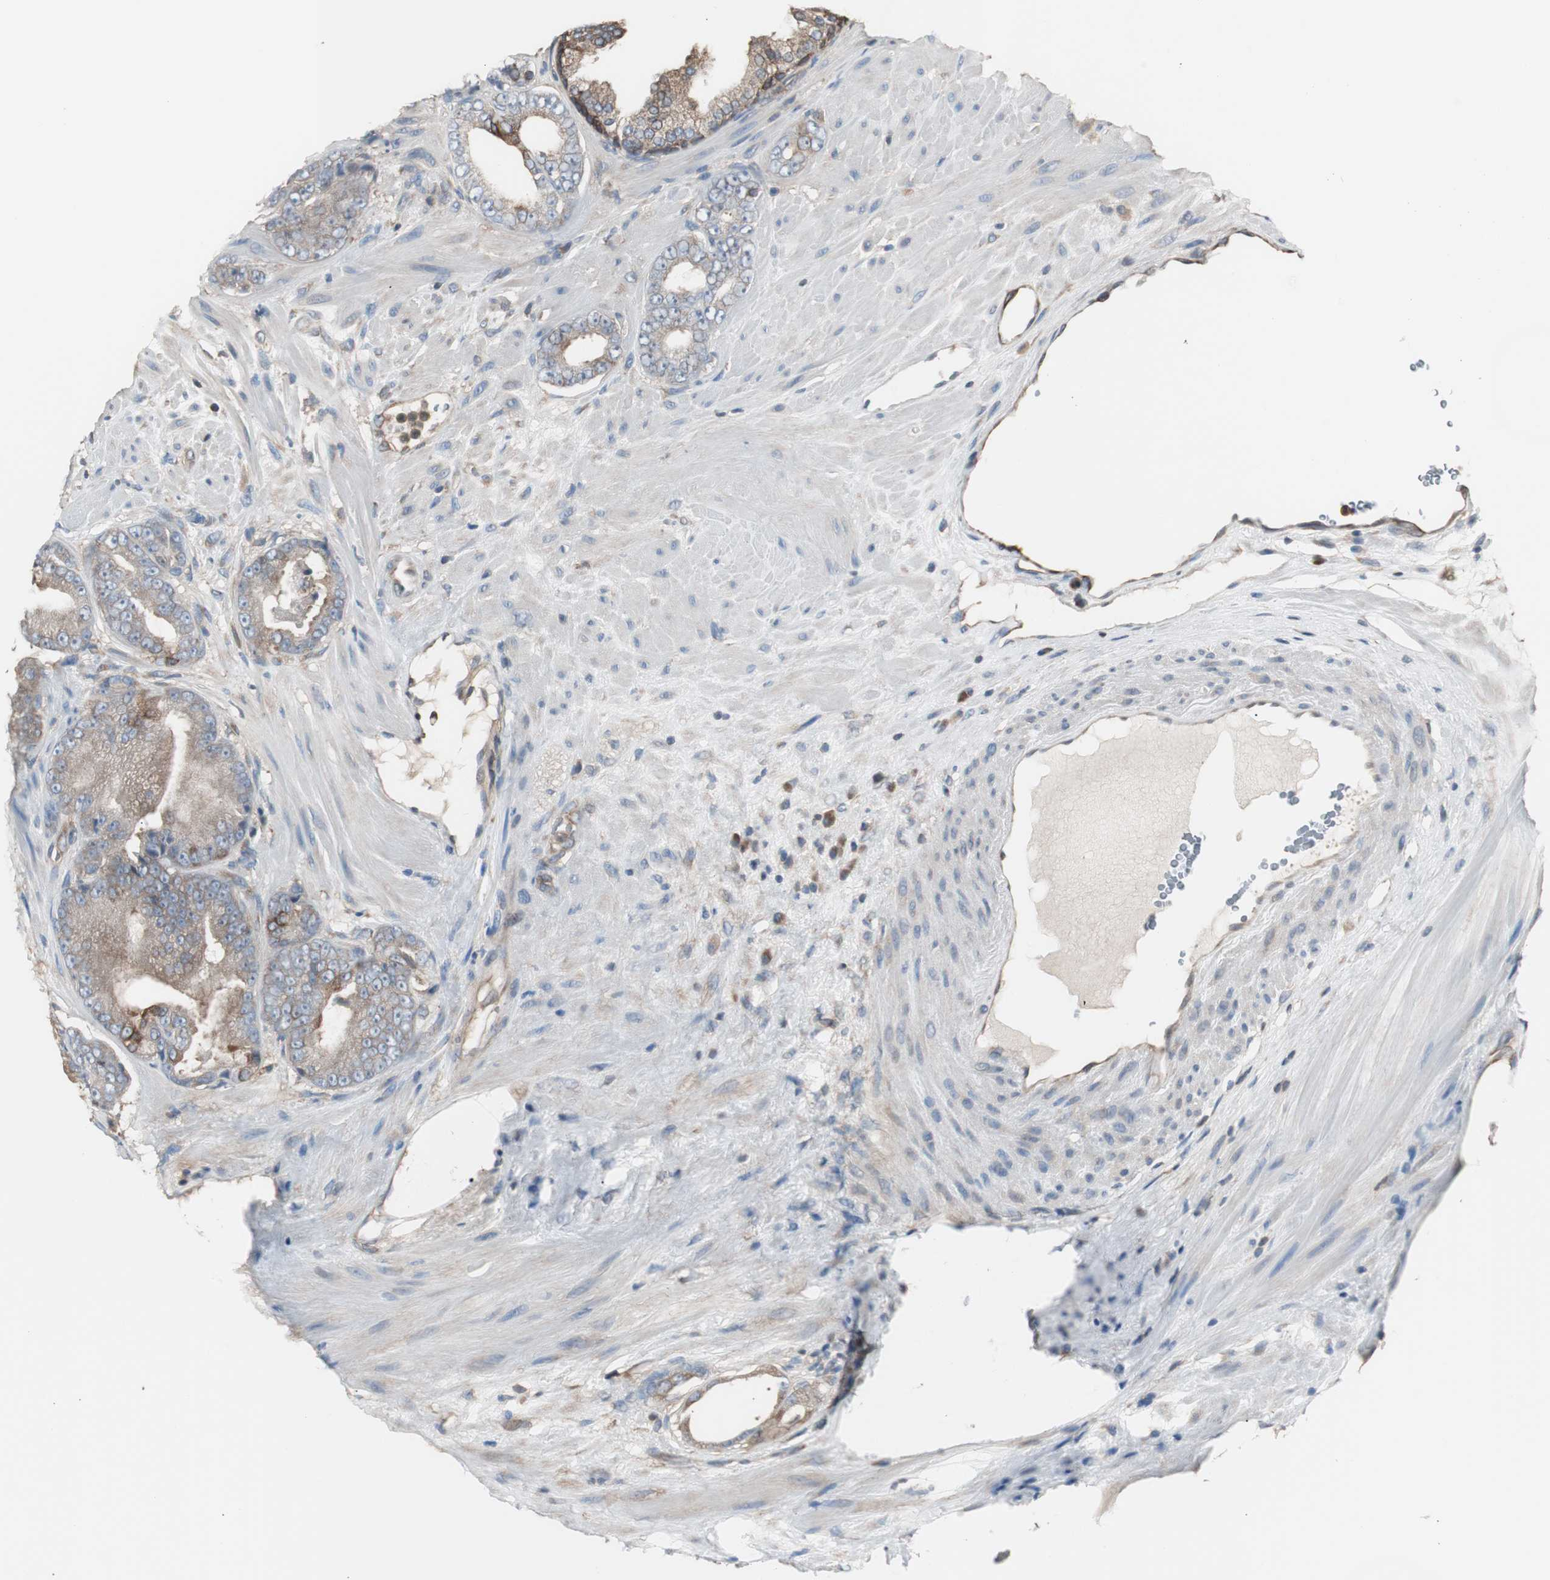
{"staining": {"intensity": "weak", "quantity": "25%-75%", "location": "cytoplasmic/membranous"}, "tissue": "prostate cancer", "cell_type": "Tumor cells", "image_type": "cancer", "snomed": [{"axis": "morphology", "description": "Adenocarcinoma, Low grade"}, {"axis": "topography", "description": "Prostate"}], "caption": "Protein analysis of prostate adenocarcinoma (low-grade) tissue reveals weak cytoplasmic/membranous staining in about 25%-75% of tumor cells.", "gene": "CAPNS1", "patient": {"sex": "male", "age": 58}}